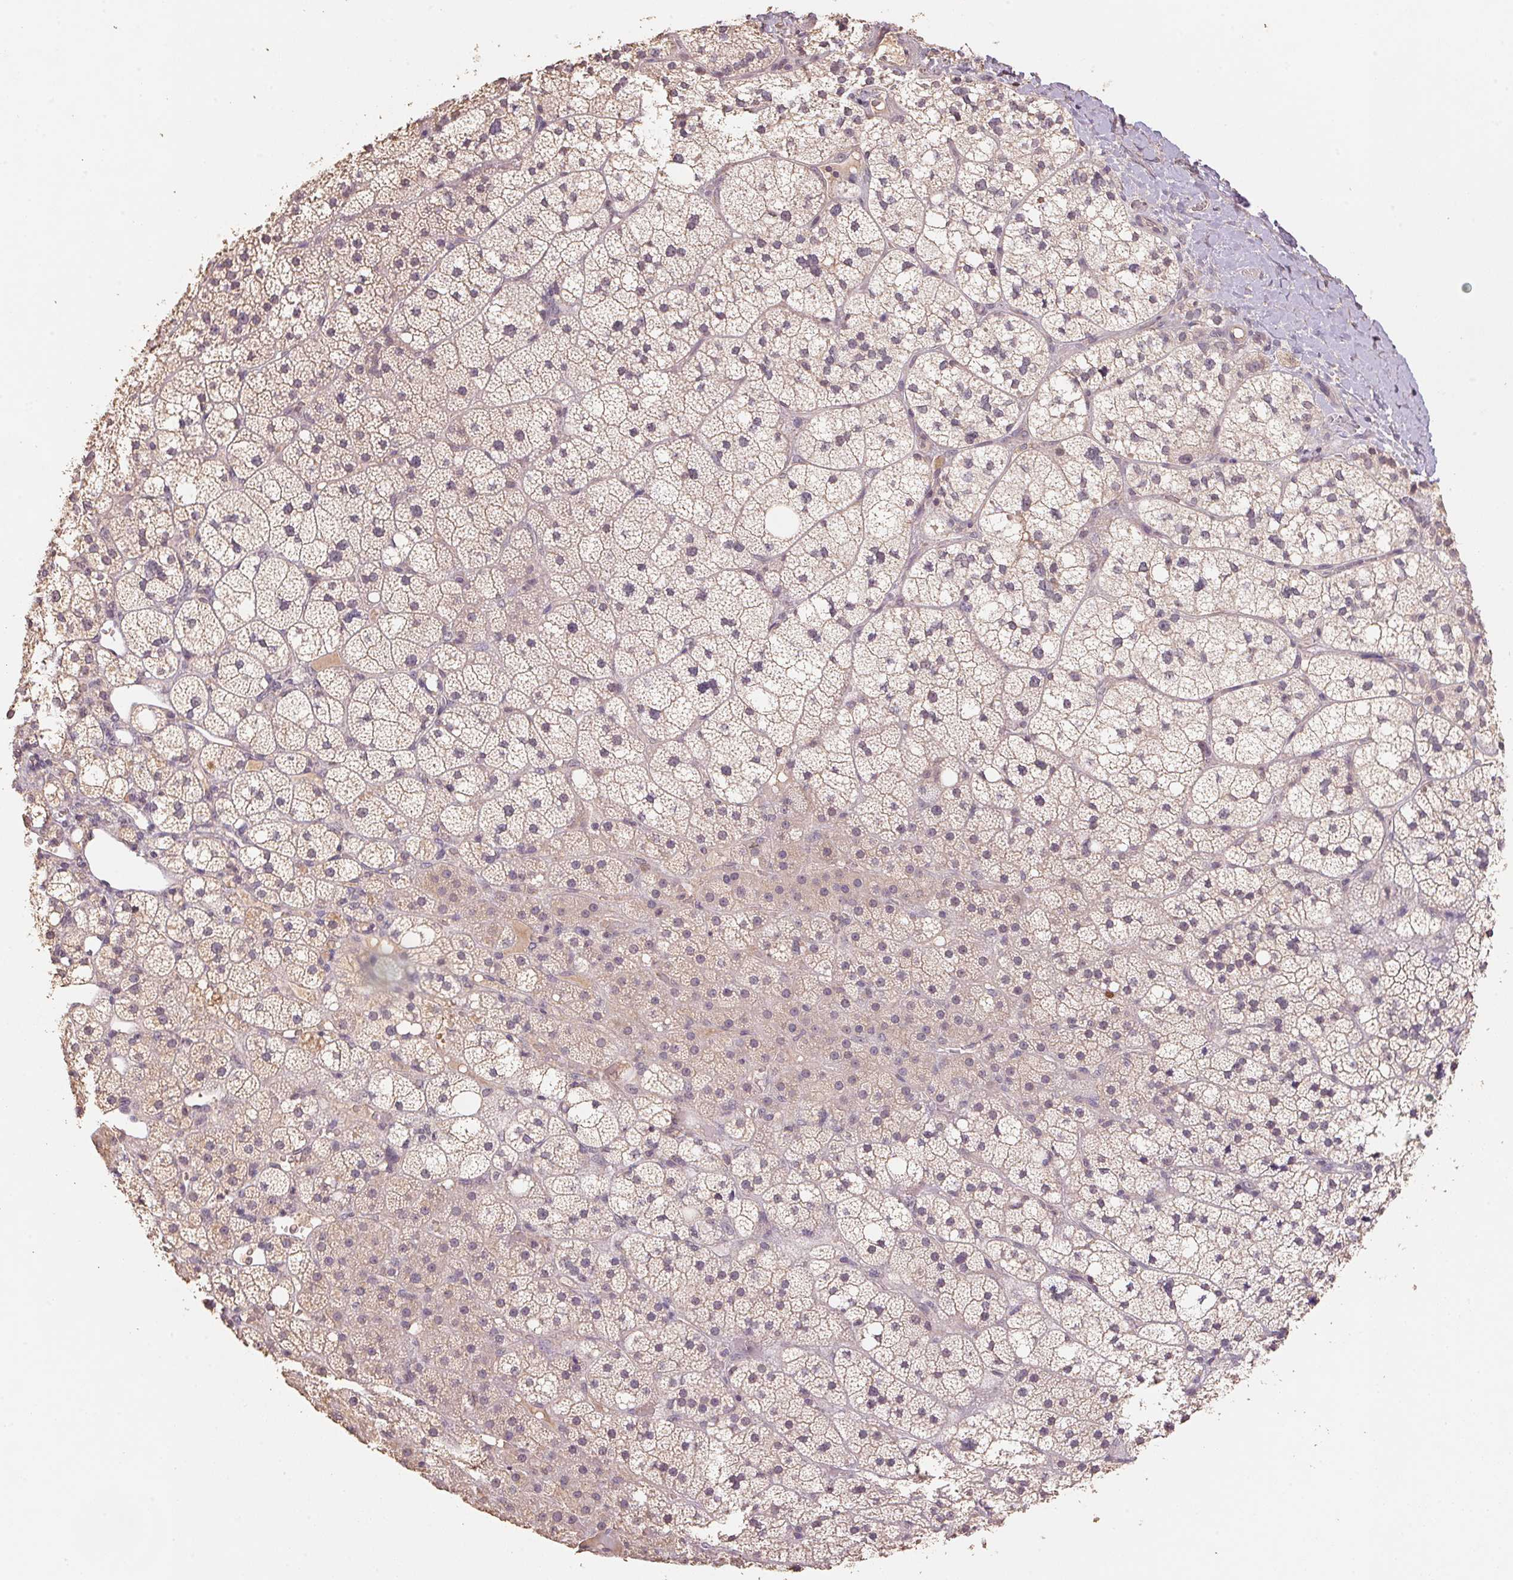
{"staining": {"intensity": "moderate", "quantity": "<25%", "location": "cytoplasmic/membranous"}, "tissue": "adrenal gland", "cell_type": "Glandular cells", "image_type": "normal", "snomed": [{"axis": "morphology", "description": "Normal tissue, NOS"}, {"axis": "topography", "description": "Adrenal gland"}], "caption": "An immunohistochemistry micrograph of benign tissue is shown. Protein staining in brown highlights moderate cytoplasmic/membranous positivity in adrenal gland within glandular cells. (DAB = brown stain, brightfield microscopy at high magnification).", "gene": "CENPF", "patient": {"sex": "male", "age": 53}}